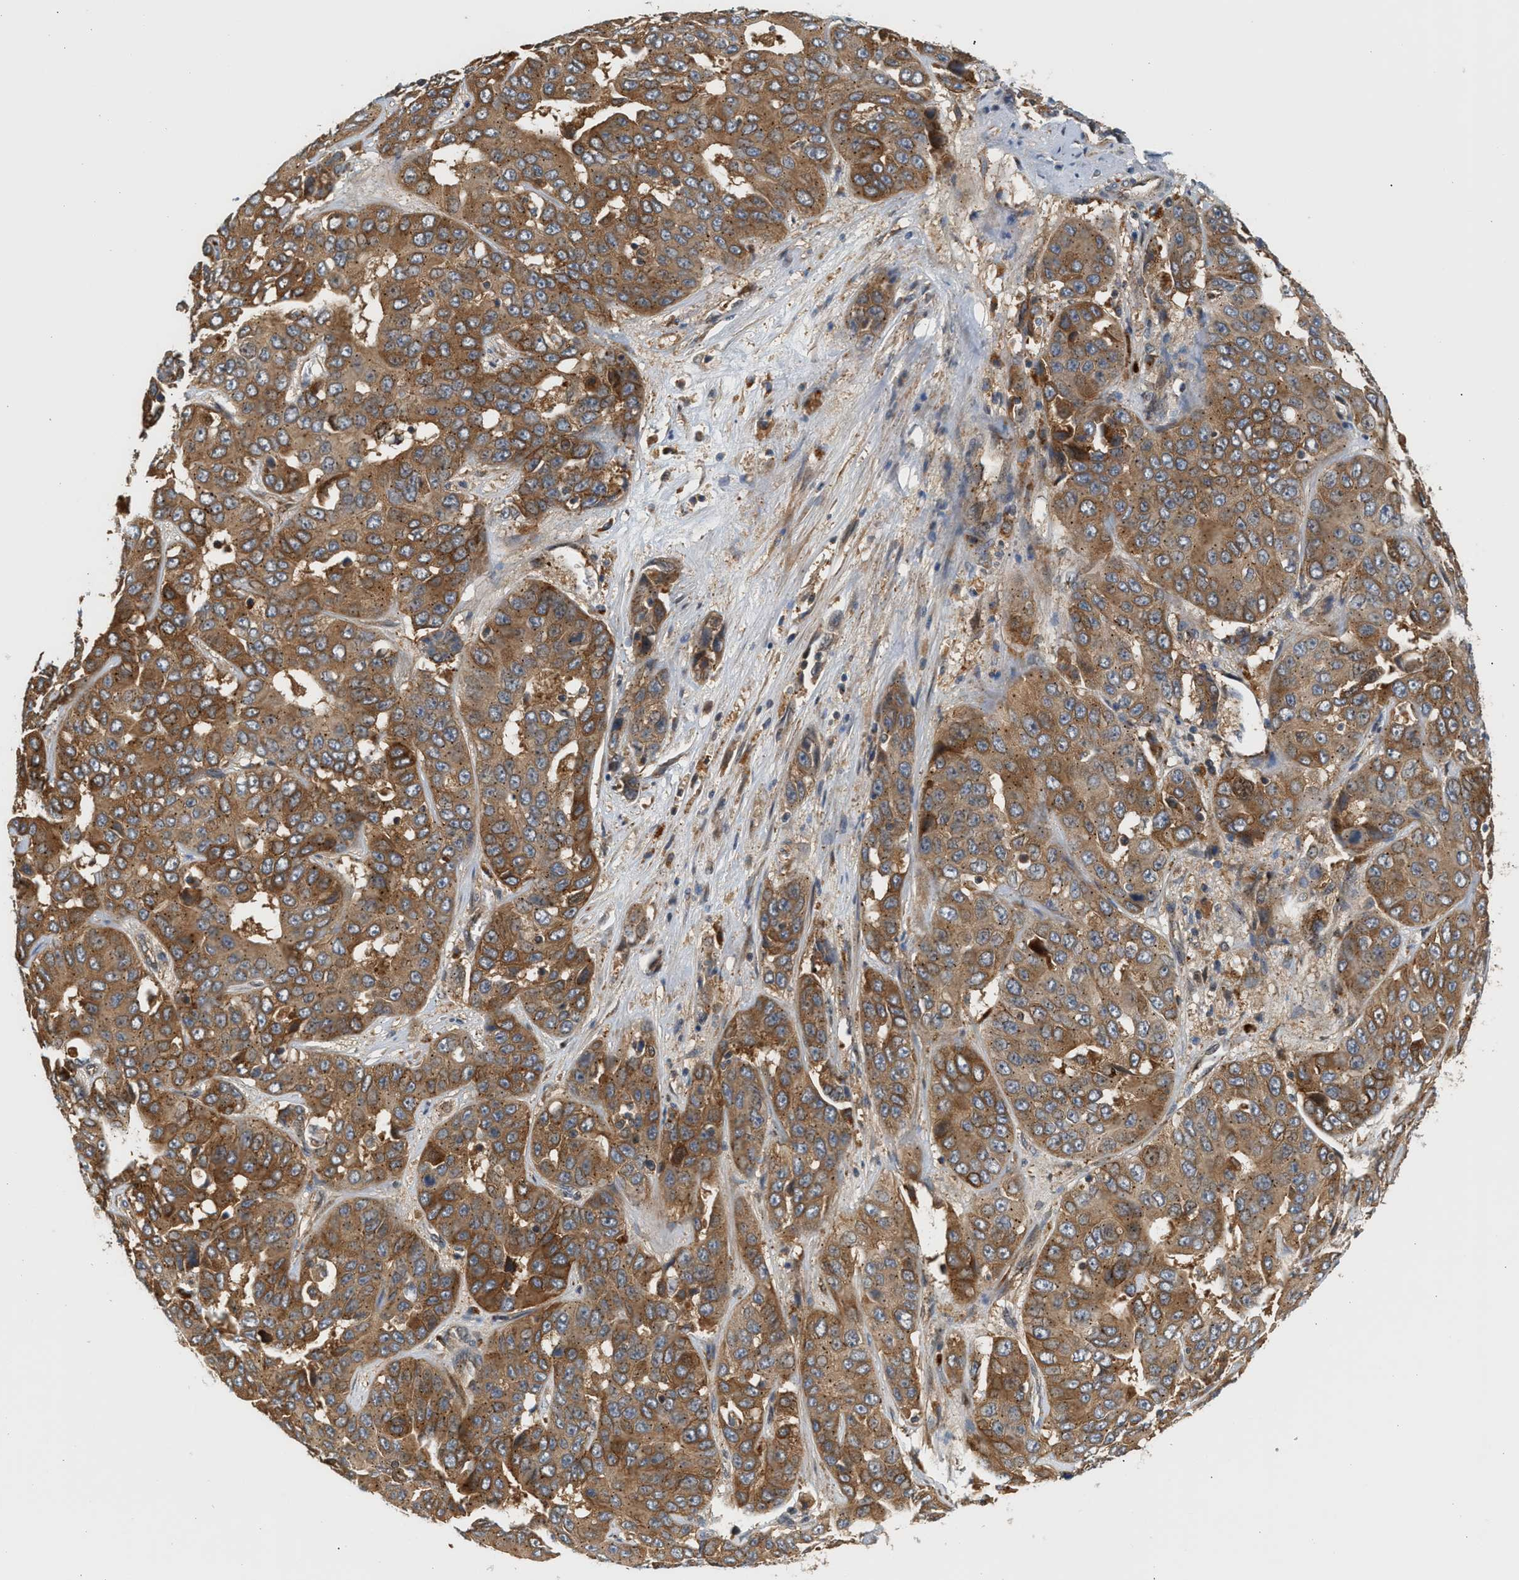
{"staining": {"intensity": "moderate", "quantity": ">75%", "location": "cytoplasmic/membranous"}, "tissue": "liver cancer", "cell_type": "Tumor cells", "image_type": "cancer", "snomed": [{"axis": "morphology", "description": "Cholangiocarcinoma"}, {"axis": "topography", "description": "Liver"}], "caption": "IHC histopathology image of neoplastic tissue: human liver cancer (cholangiocarcinoma) stained using IHC displays medium levels of moderate protein expression localized specifically in the cytoplasmic/membranous of tumor cells, appearing as a cytoplasmic/membranous brown color.", "gene": "MAP2K5", "patient": {"sex": "female", "age": 52}}